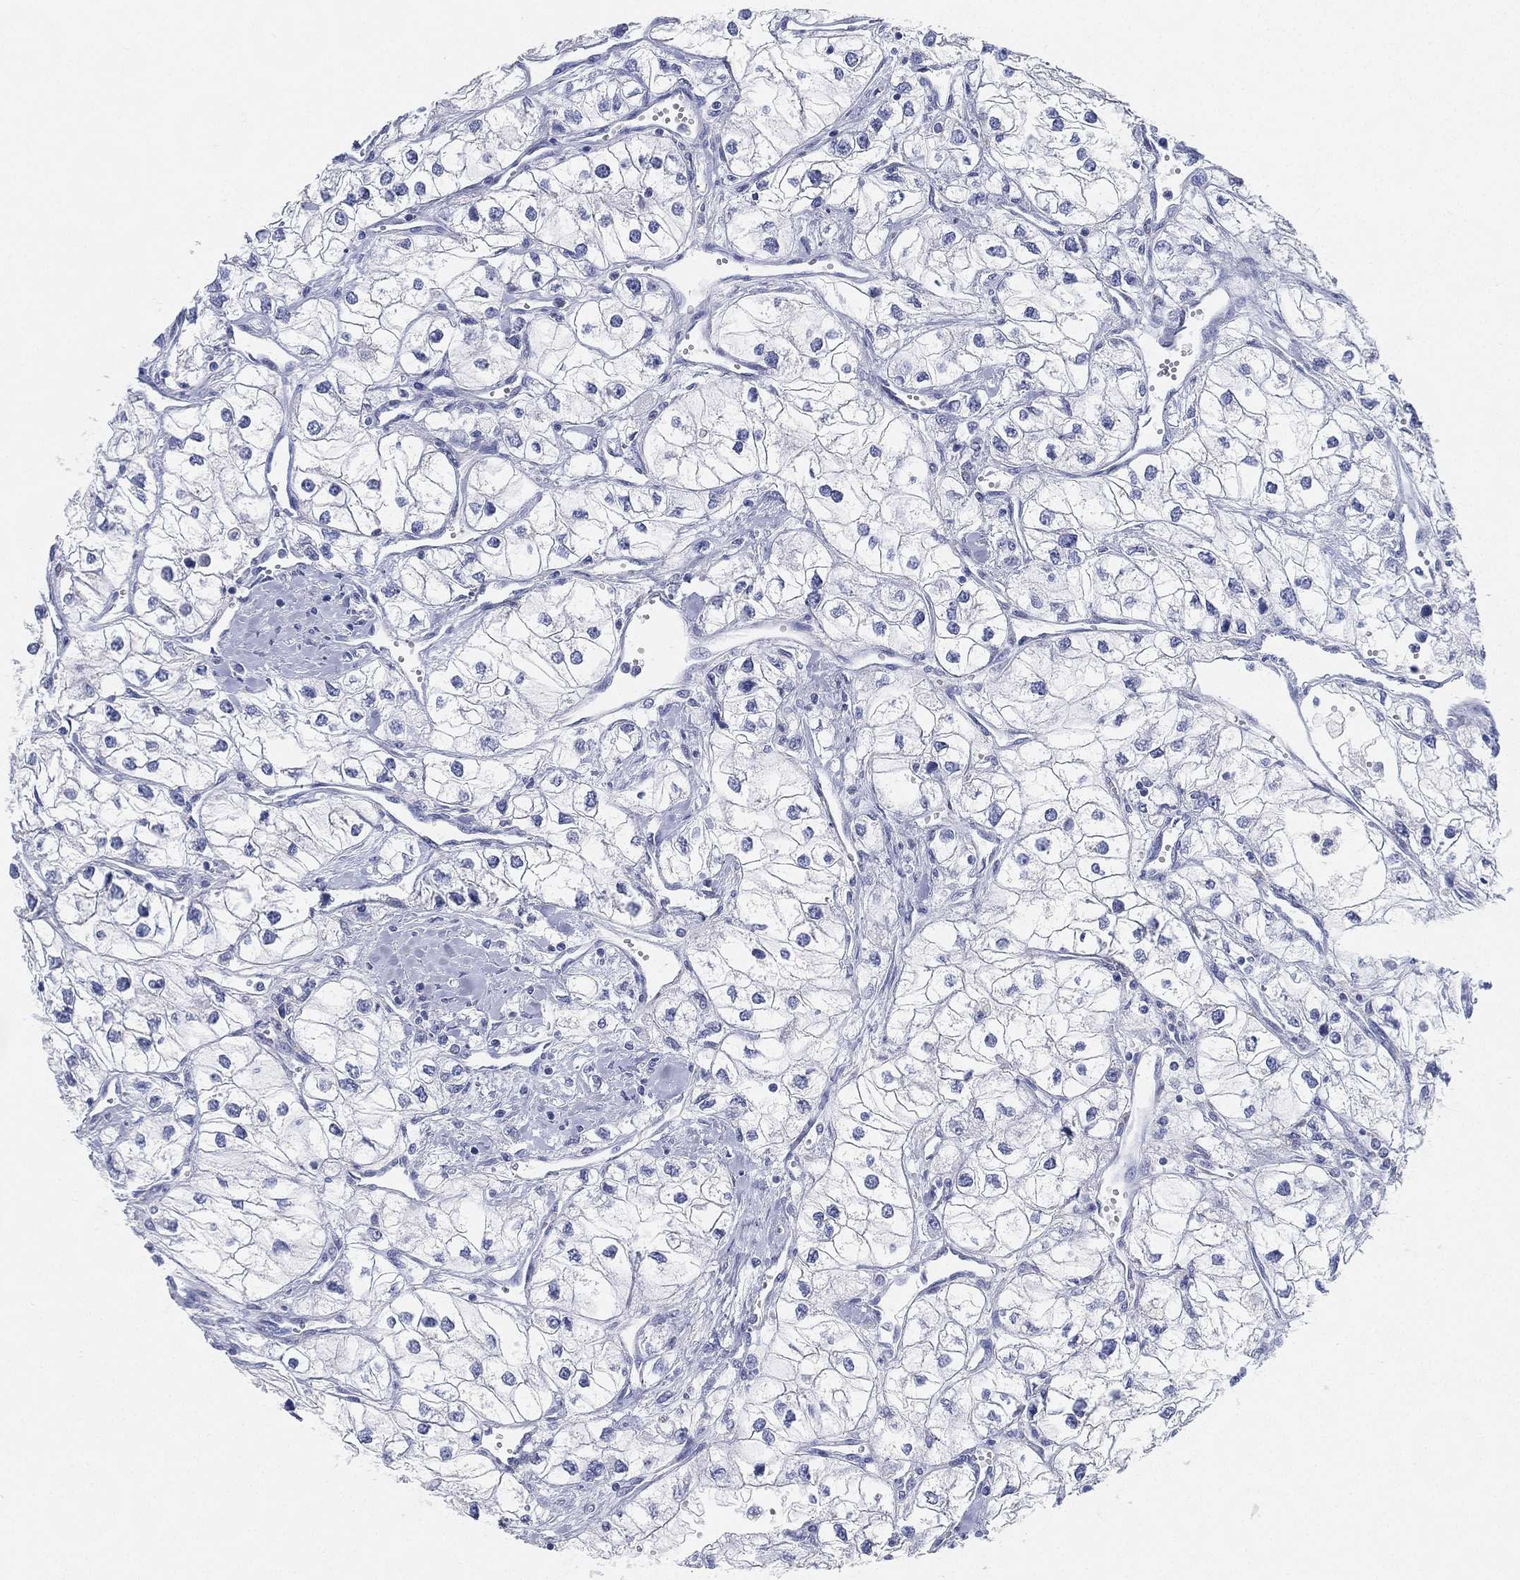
{"staining": {"intensity": "negative", "quantity": "none", "location": "none"}, "tissue": "renal cancer", "cell_type": "Tumor cells", "image_type": "cancer", "snomed": [{"axis": "morphology", "description": "Adenocarcinoma, NOS"}, {"axis": "topography", "description": "Kidney"}], "caption": "IHC photomicrograph of adenocarcinoma (renal) stained for a protein (brown), which demonstrates no staining in tumor cells.", "gene": "GPR61", "patient": {"sex": "male", "age": 59}}